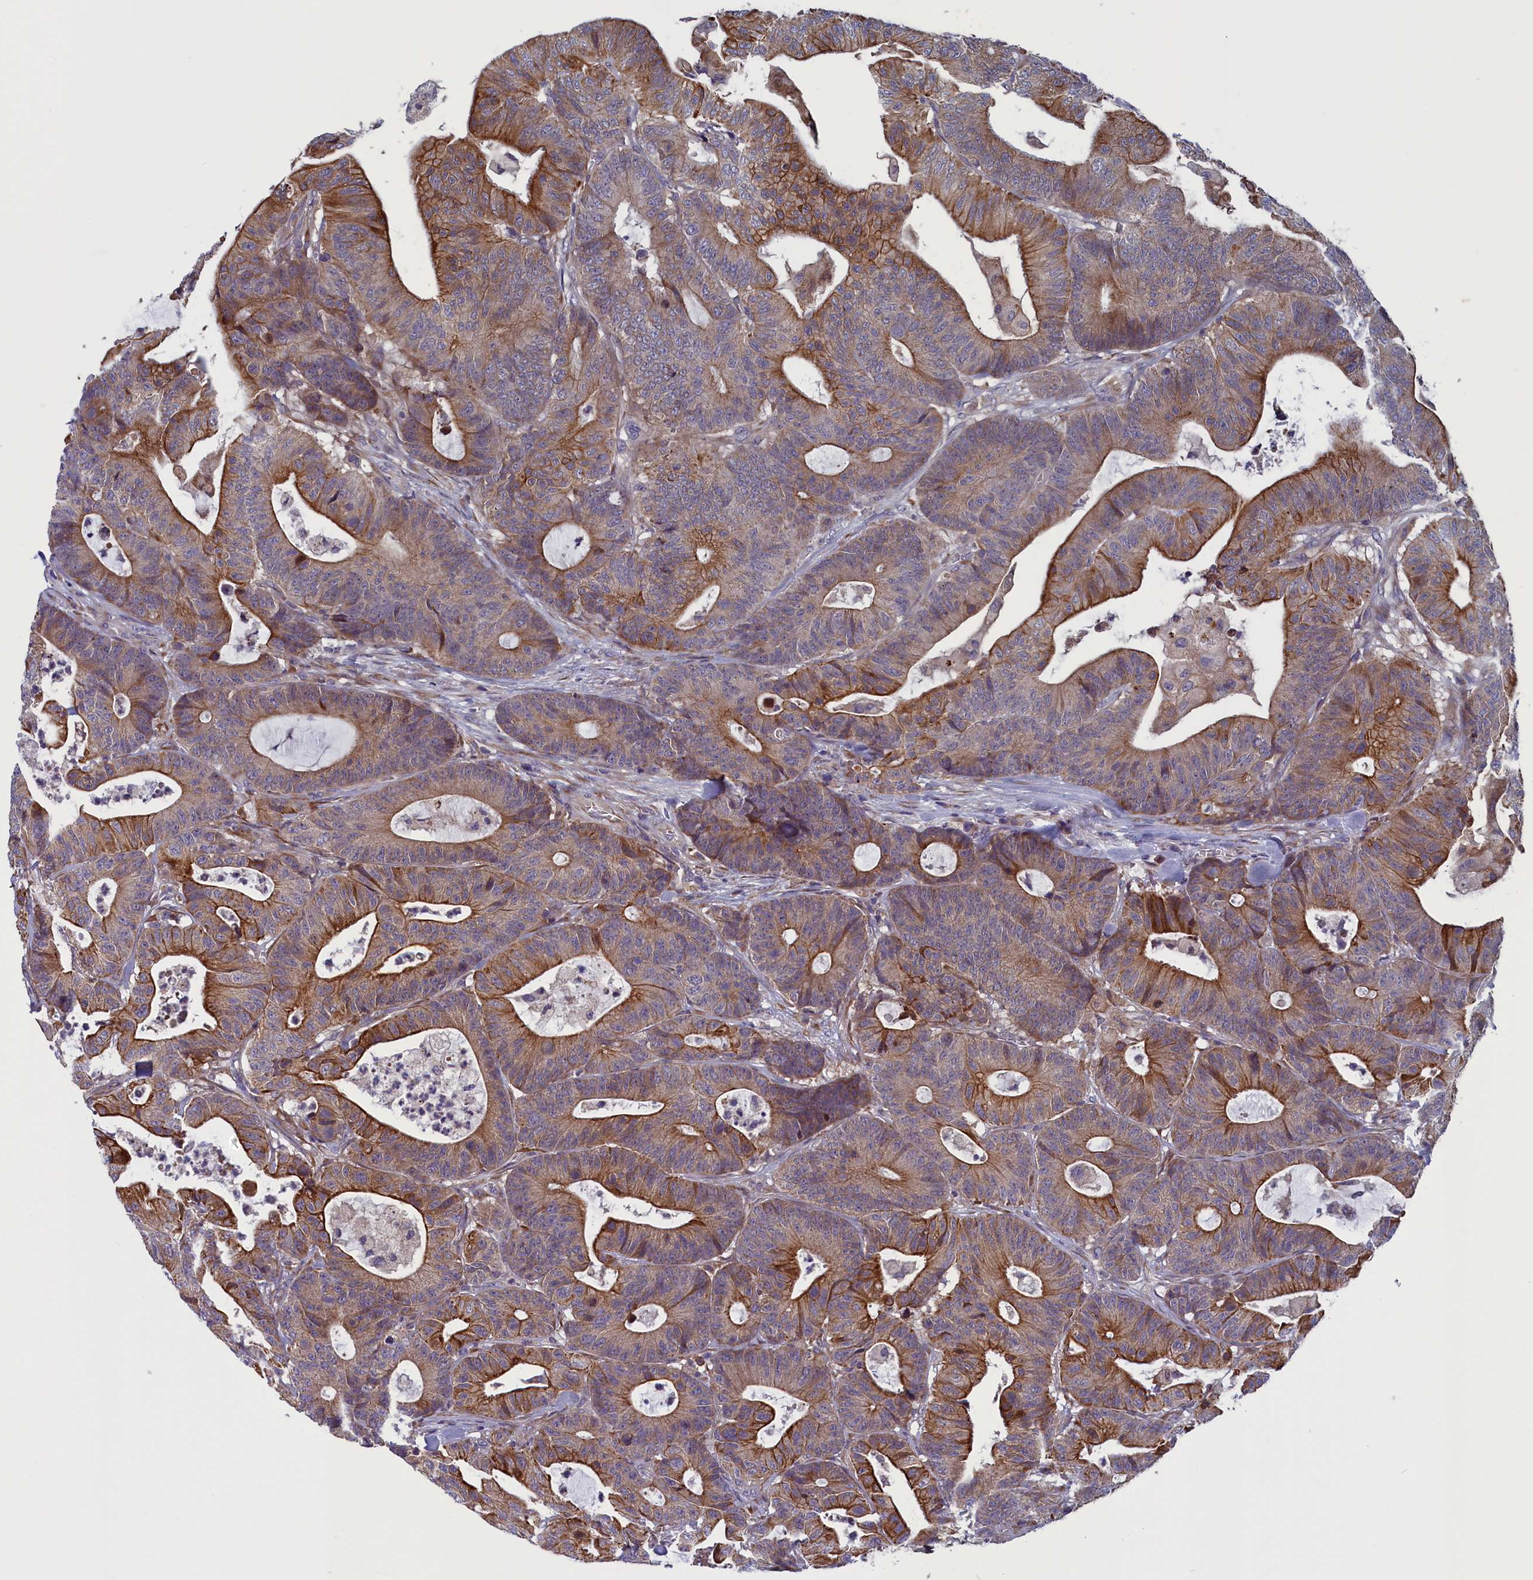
{"staining": {"intensity": "moderate", "quantity": ">75%", "location": "cytoplasmic/membranous"}, "tissue": "colorectal cancer", "cell_type": "Tumor cells", "image_type": "cancer", "snomed": [{"axis": "morphology", "description": "Adenocarcinoma, NOS"}, {"axis": "topography", "description": "Colon"}], "caption": "This is an image of immunohistochemistry (IHC) staining of colorectal adenocarcinoma, which shows moderate expression in the cytoplasmic/membranous of tumor cells.", "gene": "ANKRD39", "patient": {"sex": "female", "age": 84}}